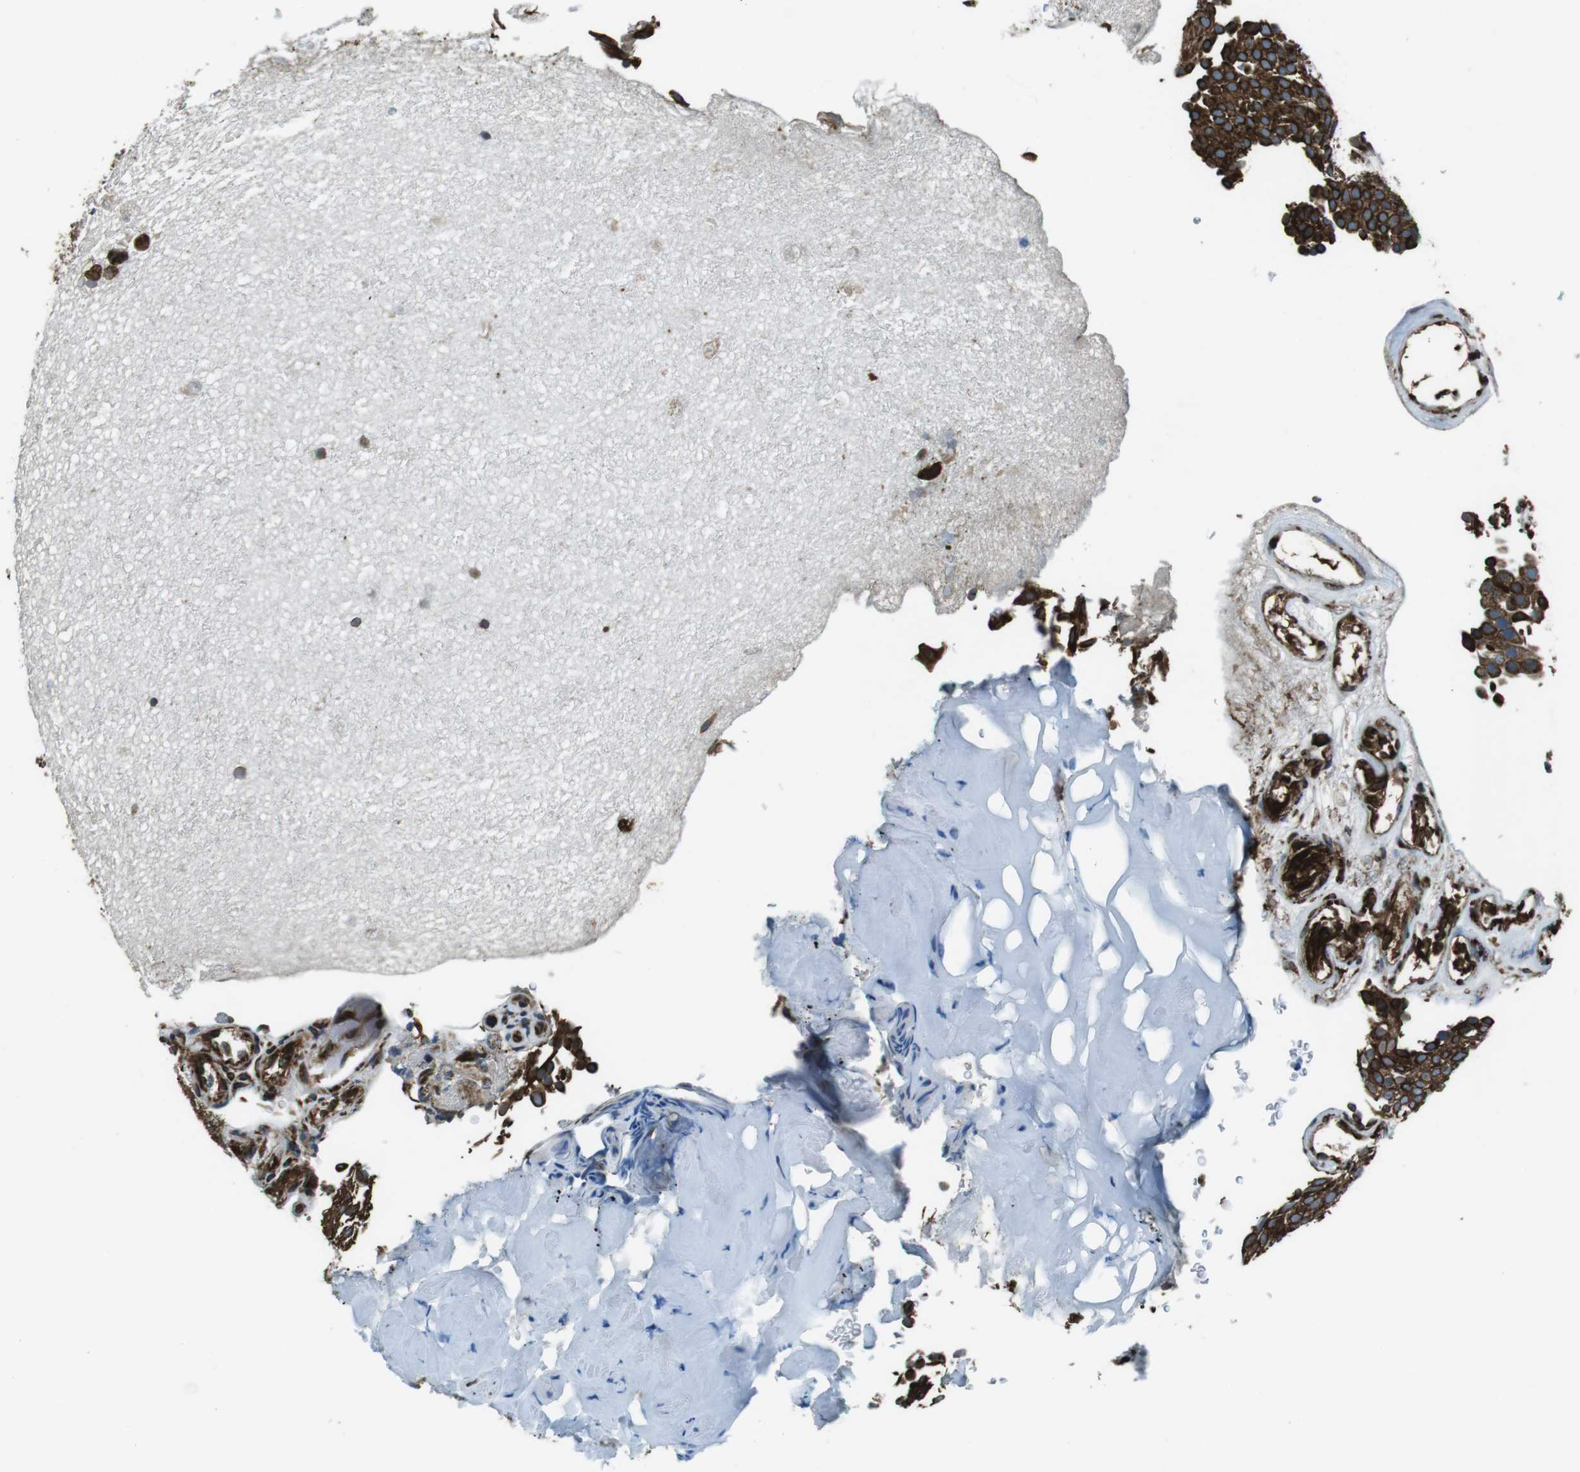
{"staining": {"intensity": "strong", "quantity": ">75%", "location": "cytoplasmic/membranous"}, "tissue": "urothelial cancer", "cell_type": "Tumor cells", "image_type": "cancer", "snomed": [{"axis": "morphology", "description": "Urothelial carcinoma, Low grade"}, {"axis": "topography", "description": "Urinary bladder"}], "caption": "The image demonstrates immunohistochemical staining of low-grade urothelial carcinoma. There is strong cytoplasmic/membranous staining is present in about >75% of tumor cells.", "gene": "KTN1", "patient": {"sex": "male", "age": 78}}